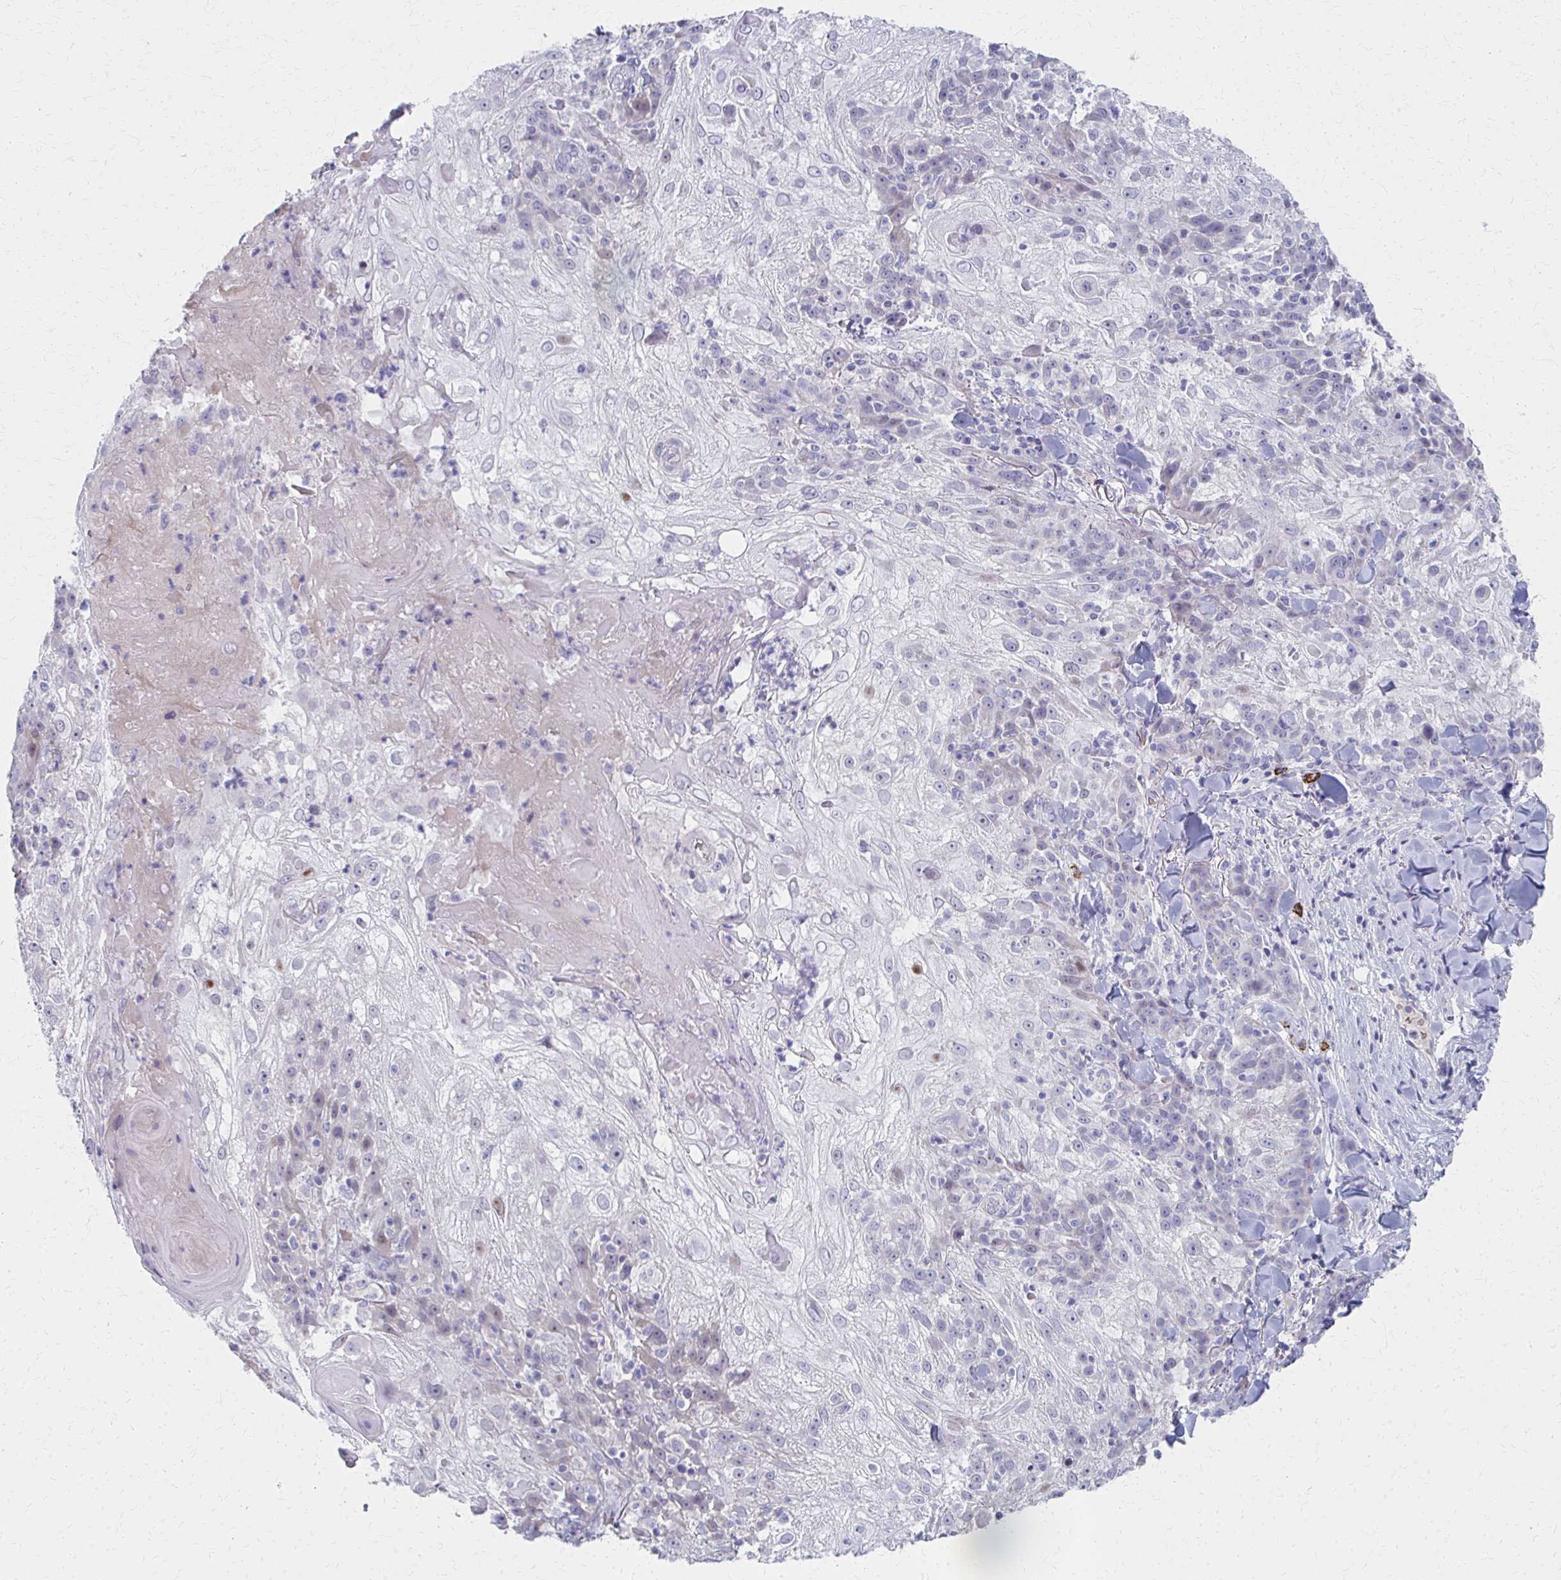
{"staining": {"intensity": "negative", "quantity": "none", "location": "none"}, "tissue": "skin cancer", "cell_type": "Tumor cells", "image_type": "cancer", "snomed": [{"axis": "morphology", "description": "Normal tissue, NOS"}, {"axis": "morphology", "description": "Squamous cell carcinoma, NOS"}, {"axis": "topography", "description": "Skin"}], "caption": "Tumor cells show no significant protein positivity in squamous cell carcinoma (skin). (DAB (3,3'-diaminobenzidine) immunohistochemistry with hematoxylin counter stain).", "gene": "MS4A2", "patient": {"sex": "female", "age": 83}}